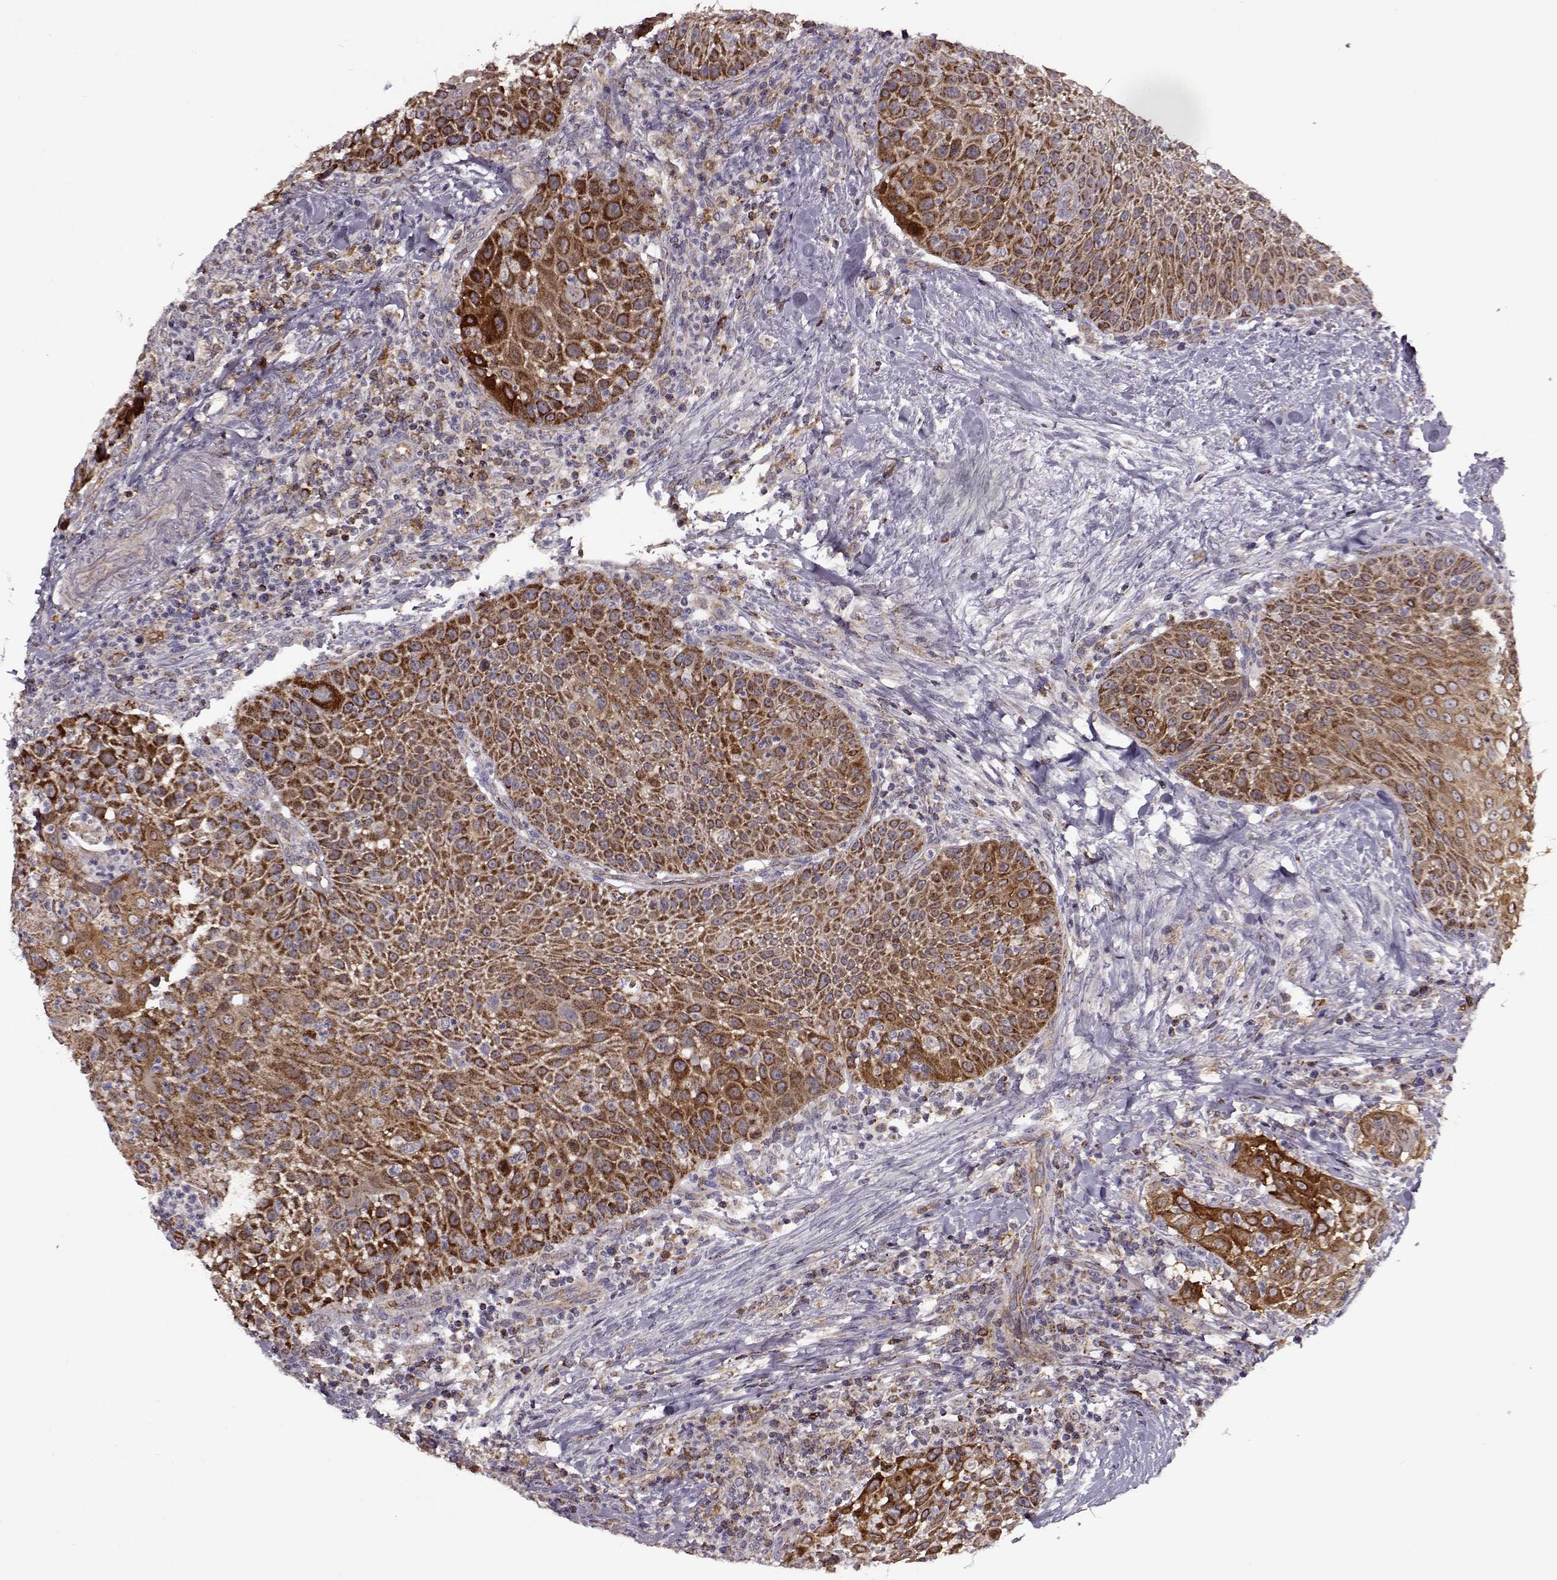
{"staining": {"intensity": "strong", "quantity": ">75%", "location": "cytoplasmic/membranous"}, "tissue": "head and neck cancer", "cell_type": "Tumor cells", "image_type": "cancer", "snomed": [{"axis": "morphology", "description": "Squamous cell carcinoma, NOS"}, {"axis": "topography", "description": "Head-Neck"}], "caption": "The image demonstrates immunohistochemical staining of head and neck cancer. There is strong cytoplasmic/membranous positivity is seen in about >75% of tumor cells. (DAB IHC with brightfield microscopy, high magnification).", "gene": "MTSS1", "patient": {"sex": "male", "age": 69}}